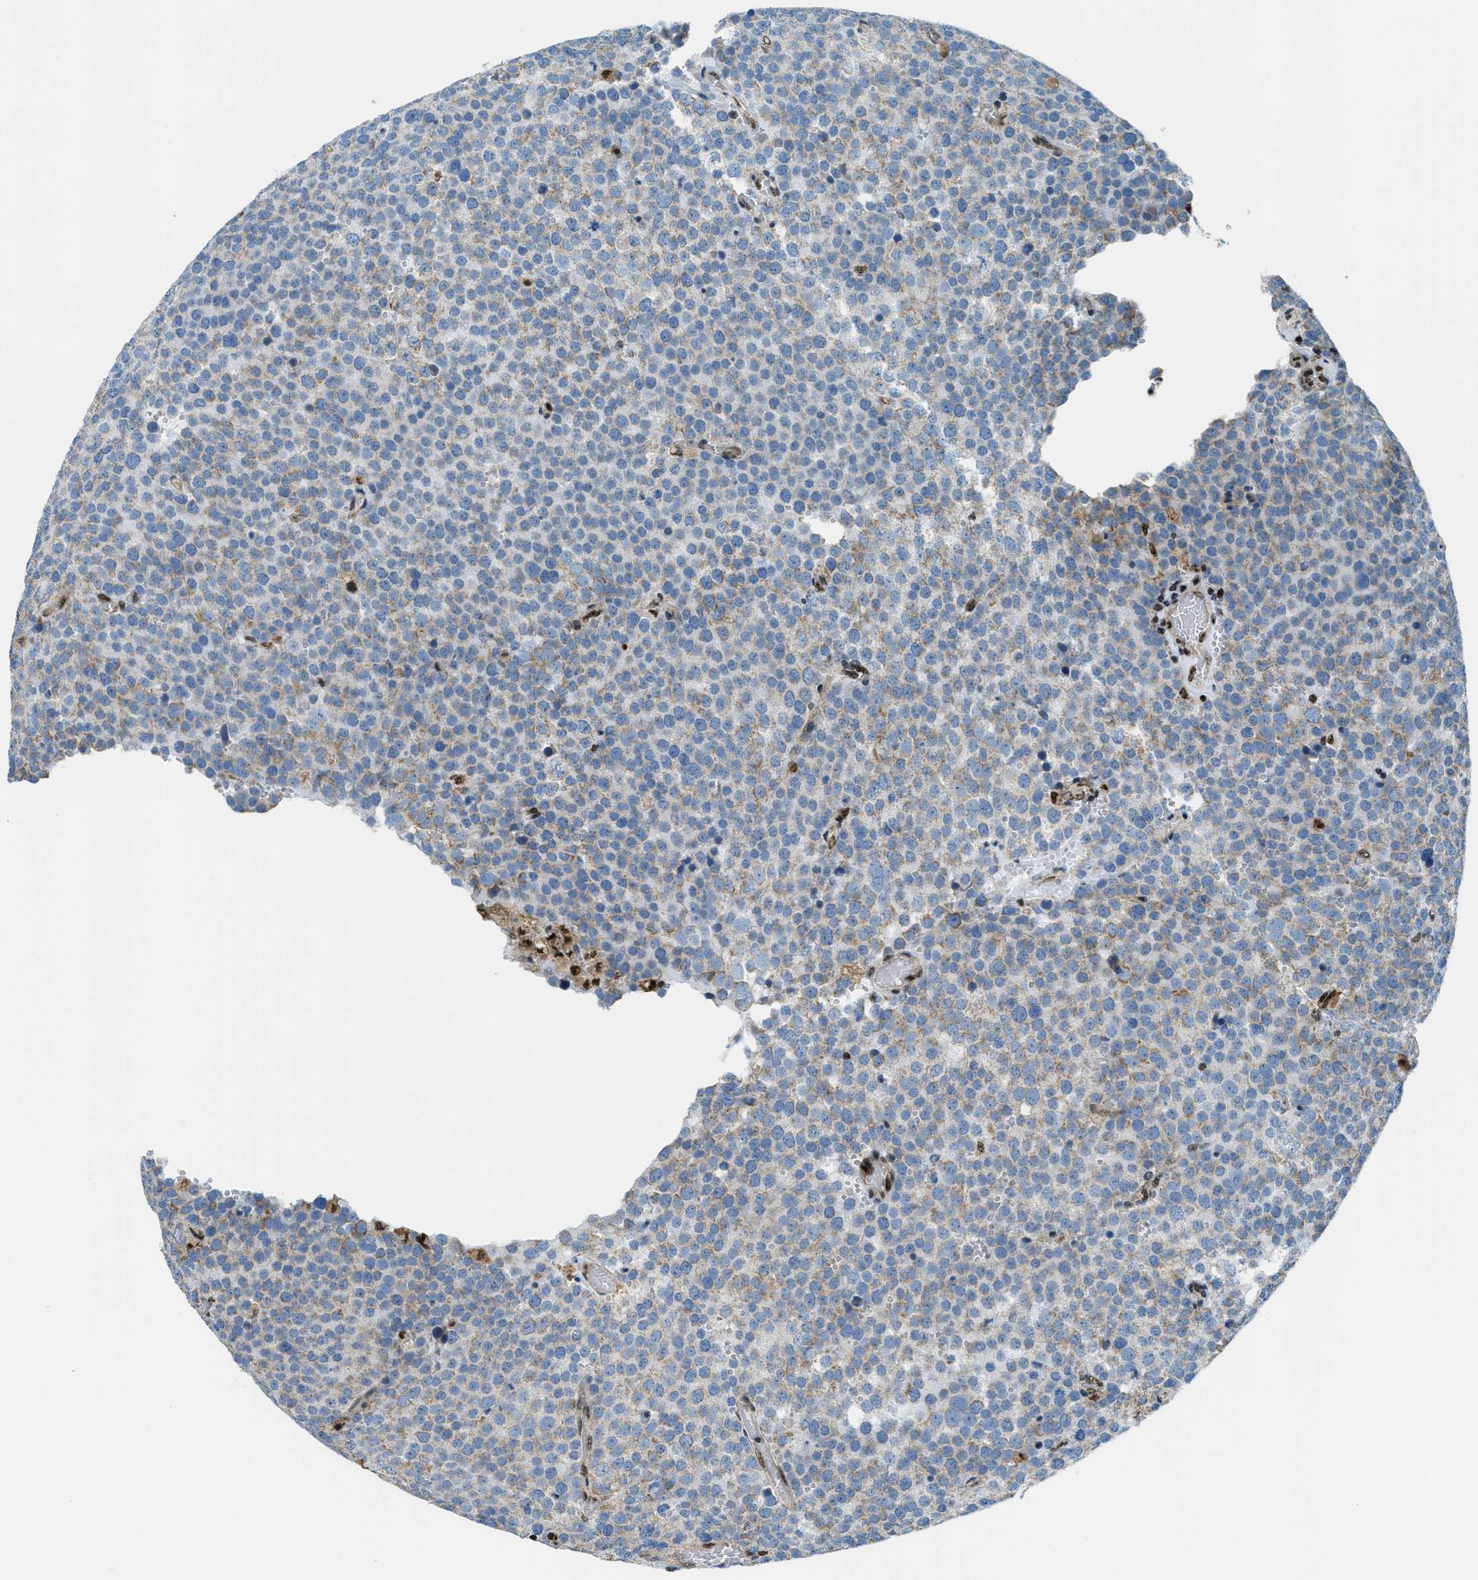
{"staining": {"intensity": "weak", "quantity": "<25%", "location": "cytoplasmic/membranous"}, "tissue": "testis cancer", "cell_type": "Tumor cells", "image_type": "cancer", "snomed": [{"axis": "morphology", "description": "Normal tissue, NOS"}, {"axis": "morphology", "description": "Seminoma, NOS"}, {"axis": "topography", "description": "Testis"}], "caption": "IHC image of human testis cancer stained for a protein (brown), which shows no expression in tumor cells.", "gene": "SP100", "patient": {"sex": "male", "age": 71}}